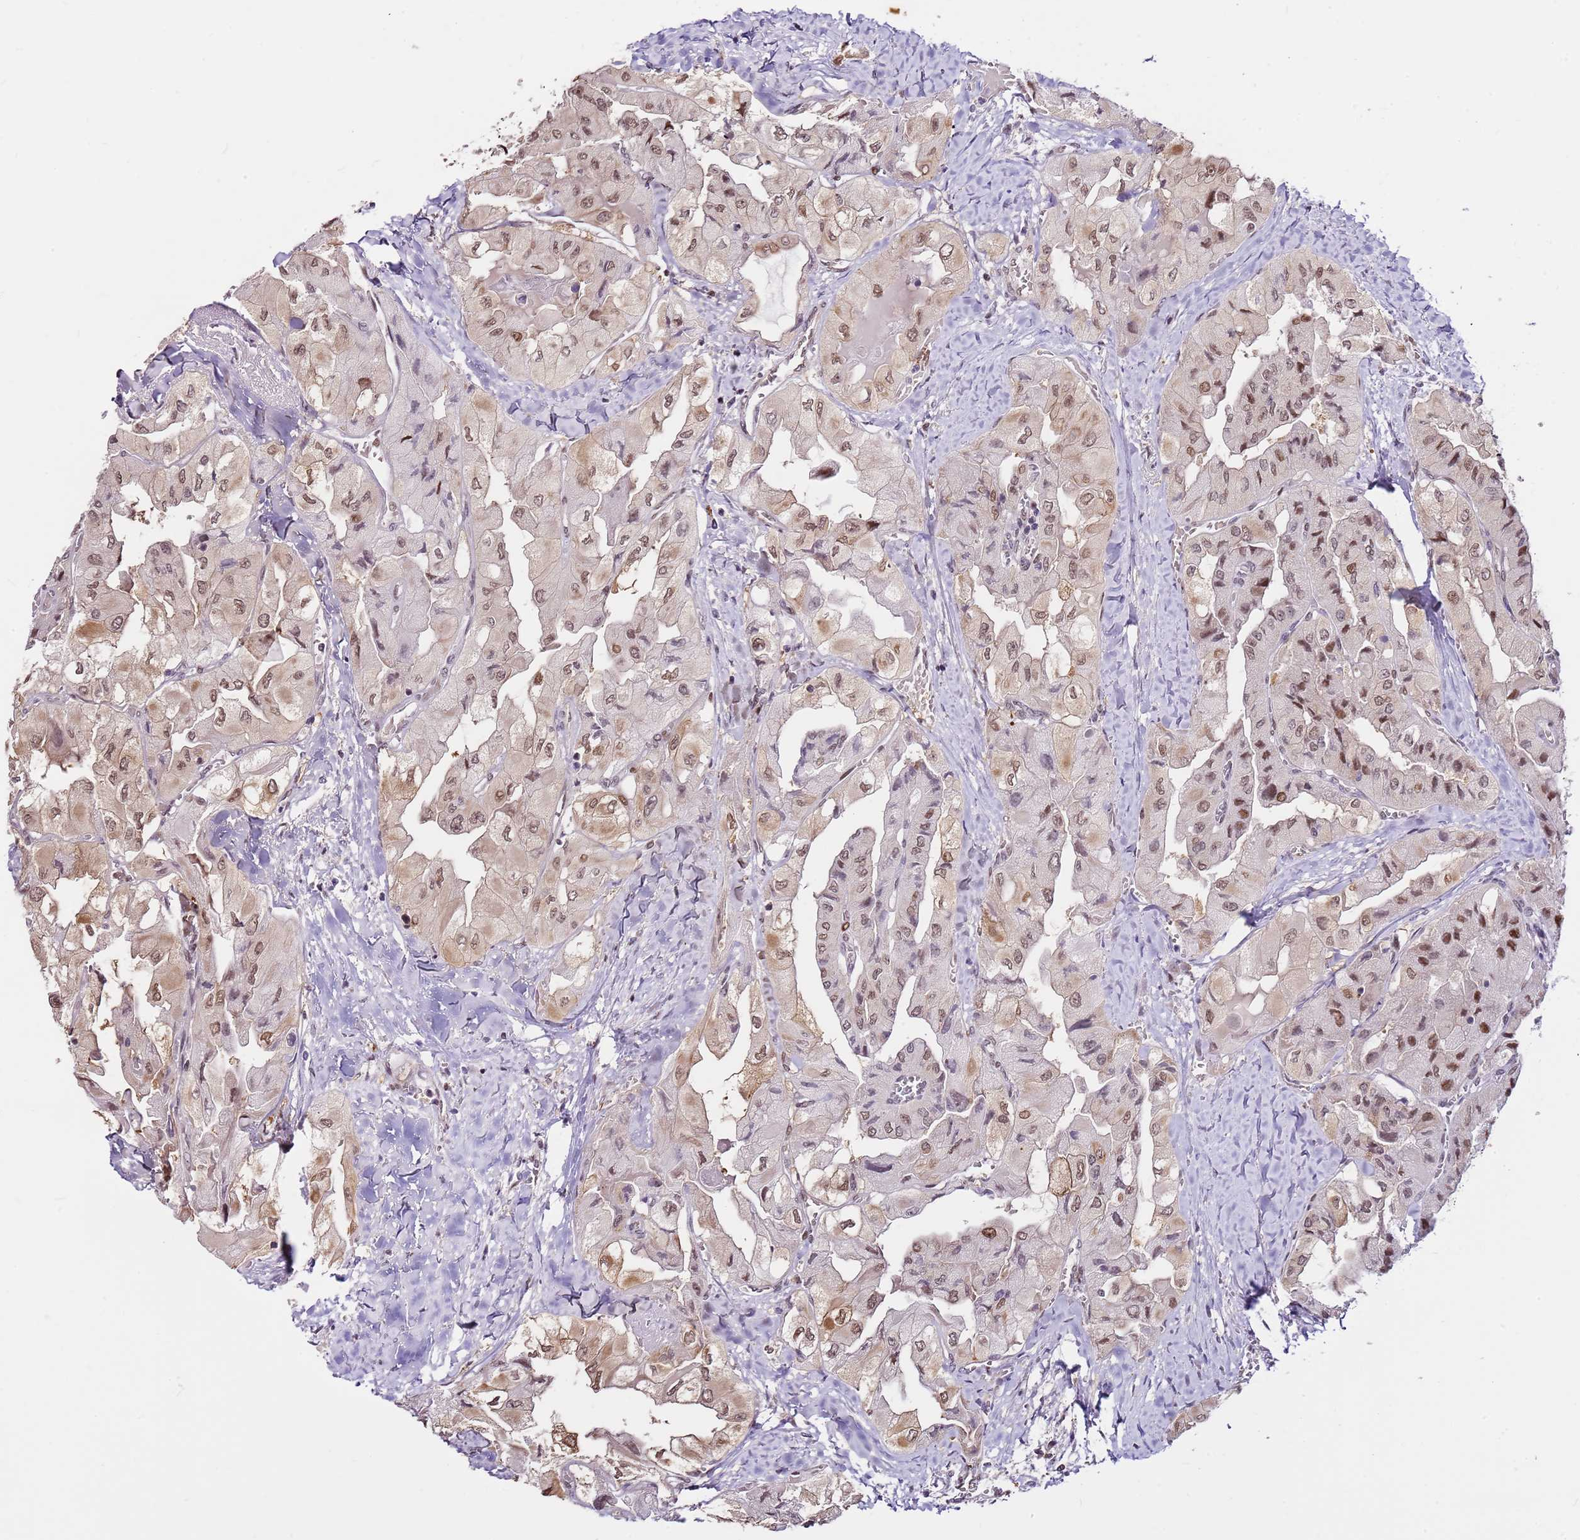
{"staining": {"intensity": "moderate", "quantity": ">75%", "location": "nuclear"}, "tissue": "thyroid cancer", "cell_type": "Tumor cells", "image_type": "cancer", "snomed": [{"axis": "morphology", "description": "Normal tissue, NOS"}, {"axis": "morphology", "description": "Papillary adenocarcinoma, NOS"}, {"axis": "topography", "description": "Thyroid gland"}], "caption": "This micrograph shows immunohistochemistry (IHC) staining of human thyroid papillary adenocarcinoma, with medium moderate nuclear positivity in approximately >75% of tumor cells.", "gene": "RFK", "patient": {"sex": "female", "age": 59}}